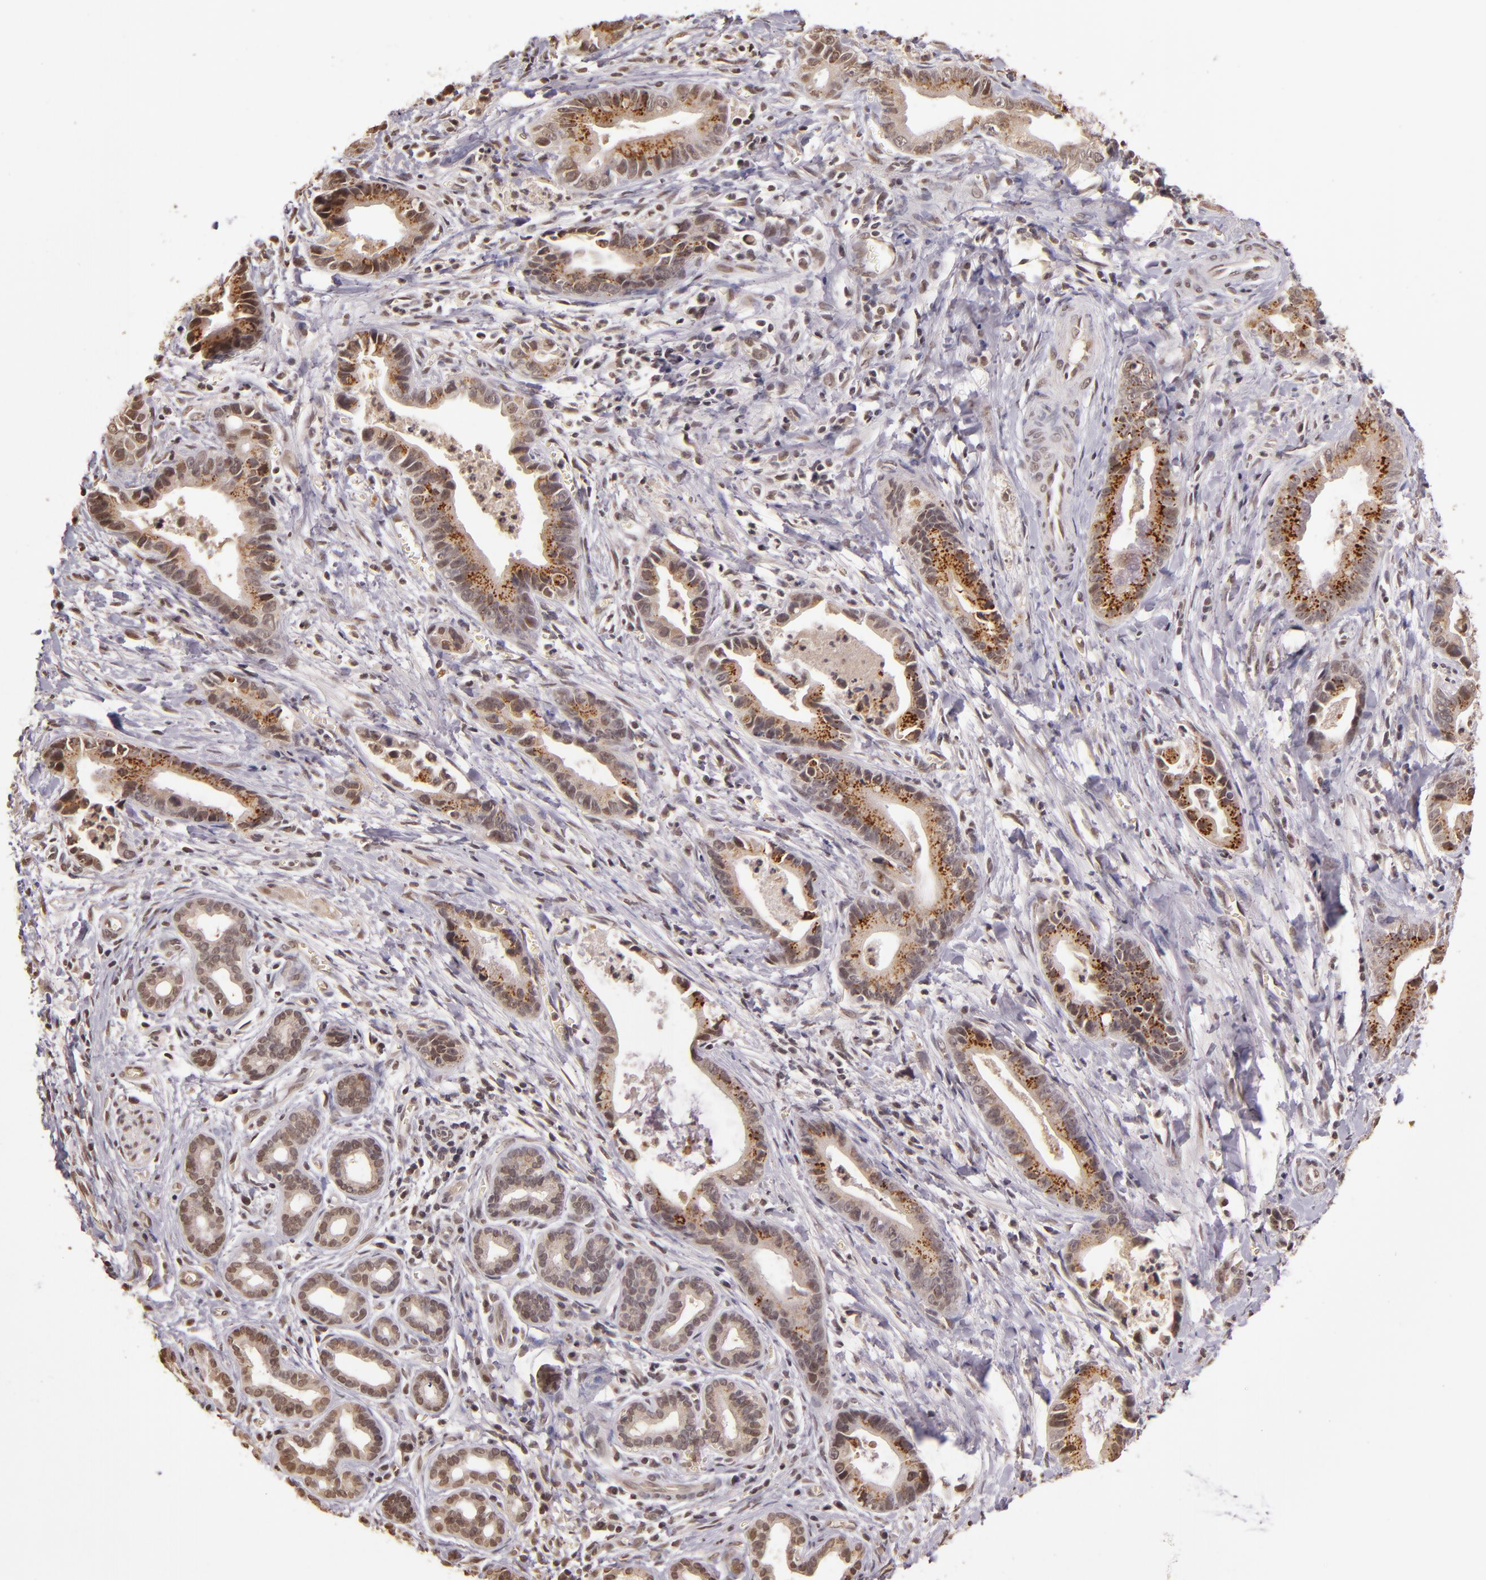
{"staining": {"intensity": "weak", "quantity": ">75%", "location": "cytoplasmic/membranous,nuclear"}, "tissue": "liver cancer", "cell_type": "Tumor cells", "image_type": "cancer", "snomed": [{"axis": "morphology", "description": "Cholangiocarcinoma"}, {"axis": "topography", "description": "Liver"}], "caption": "Immunohistochemical staining of liver cancer demonstrates low levels of weak cytoplasmic/membranous and nuclear protein staining in approximately >75% of tumor cells. Using DAB (3,3'-diaminobenzidine) (brown) and hematoxylin (blue) stains, captured at high magnification using brightfield microscopy.", "gene": "CUL1", "patient": {"sex": "female", "age": 55}}